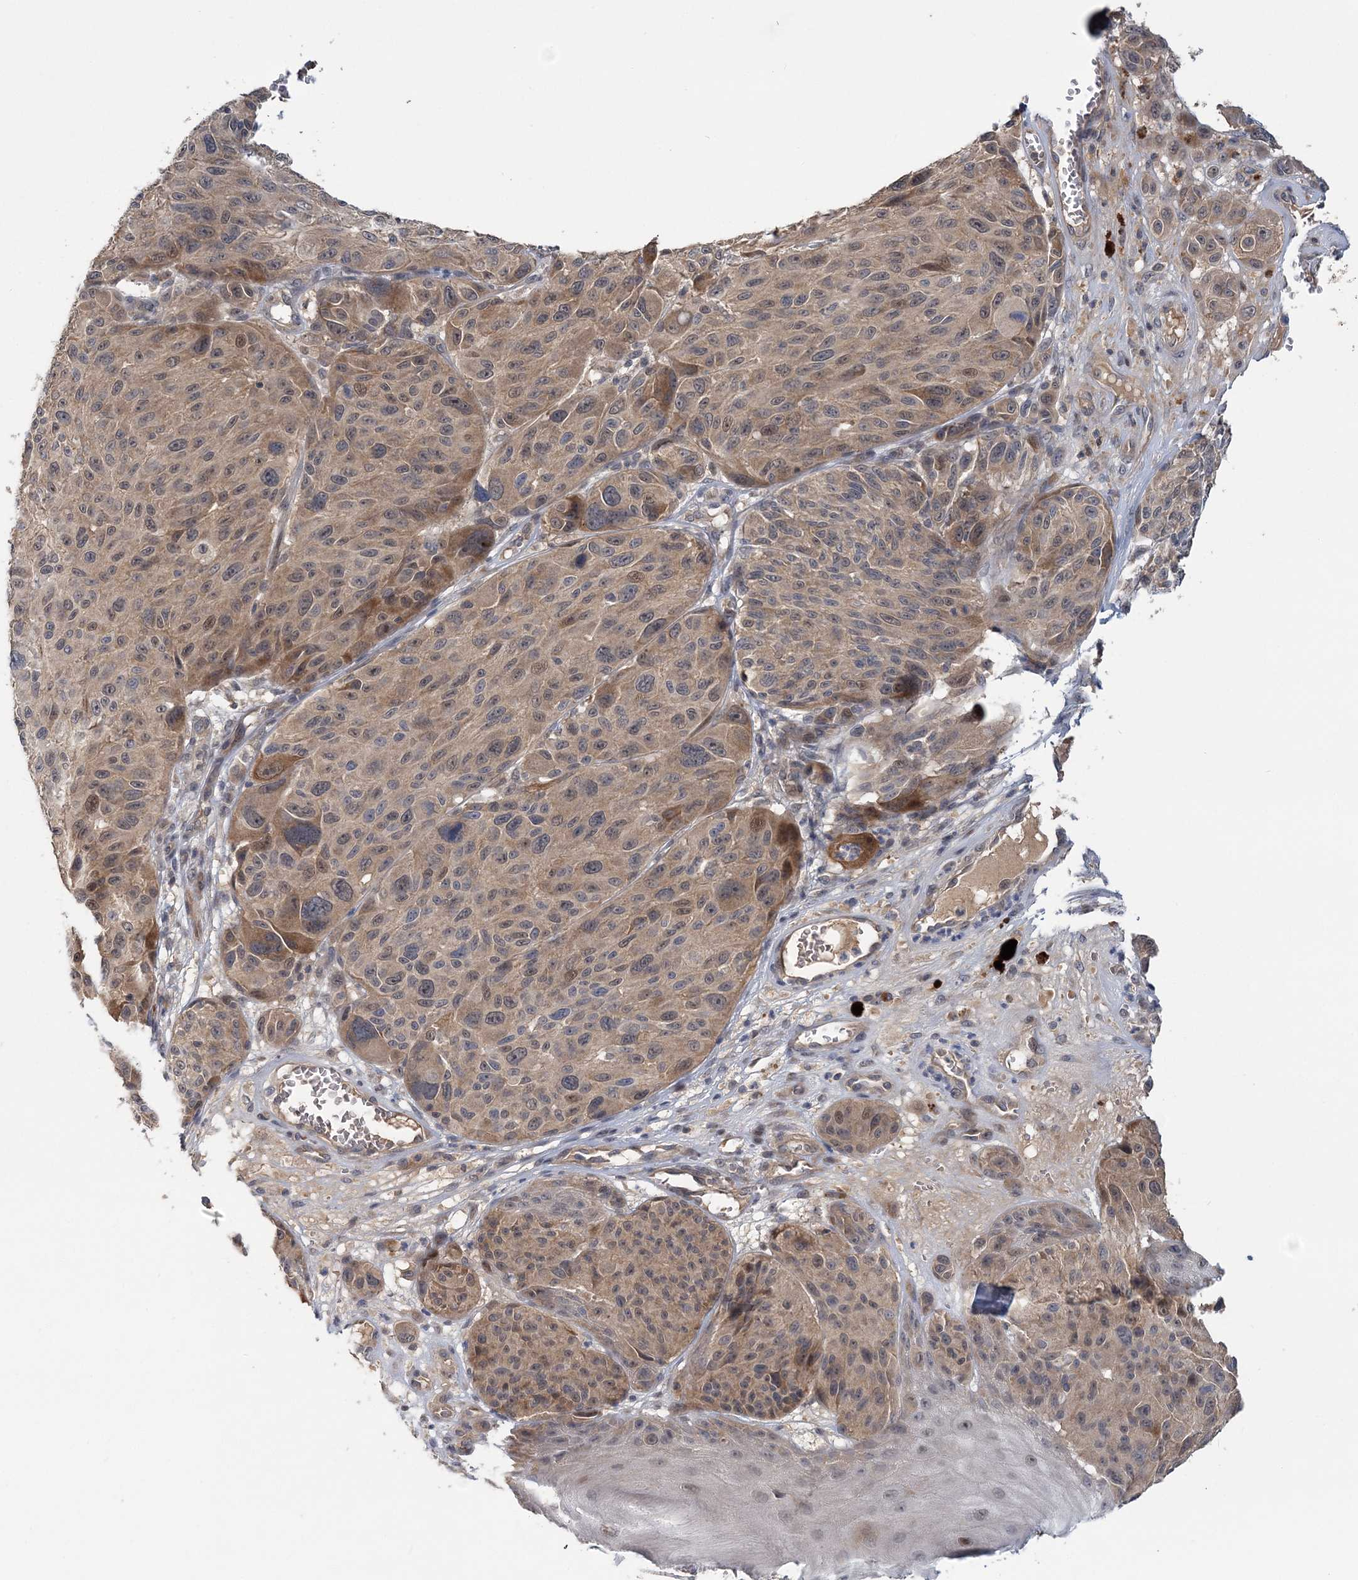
{"staining": {"intensity": "weak", "quantity": ">75%", "location": "cytoplasmic/membranous"}, "tissue": "melanoma", "cell_type": "Tumor cells", "image_type": "cancer", "snomed": [{"axis": "morphology", "description": "Malignant melanoma, NOS"}, {"axis": "topography", "description": "Skin"}], "caption": "Immunohistochemistry (IHC) (DAB (3,3'-diaminobenzidine)) staining of human melanoma reveals weak cytoplasmic/membranous protein positivity in about >75% of tumor cells.", "gene": "RNF25", "patient": {"sex": "male", "age": 83}}